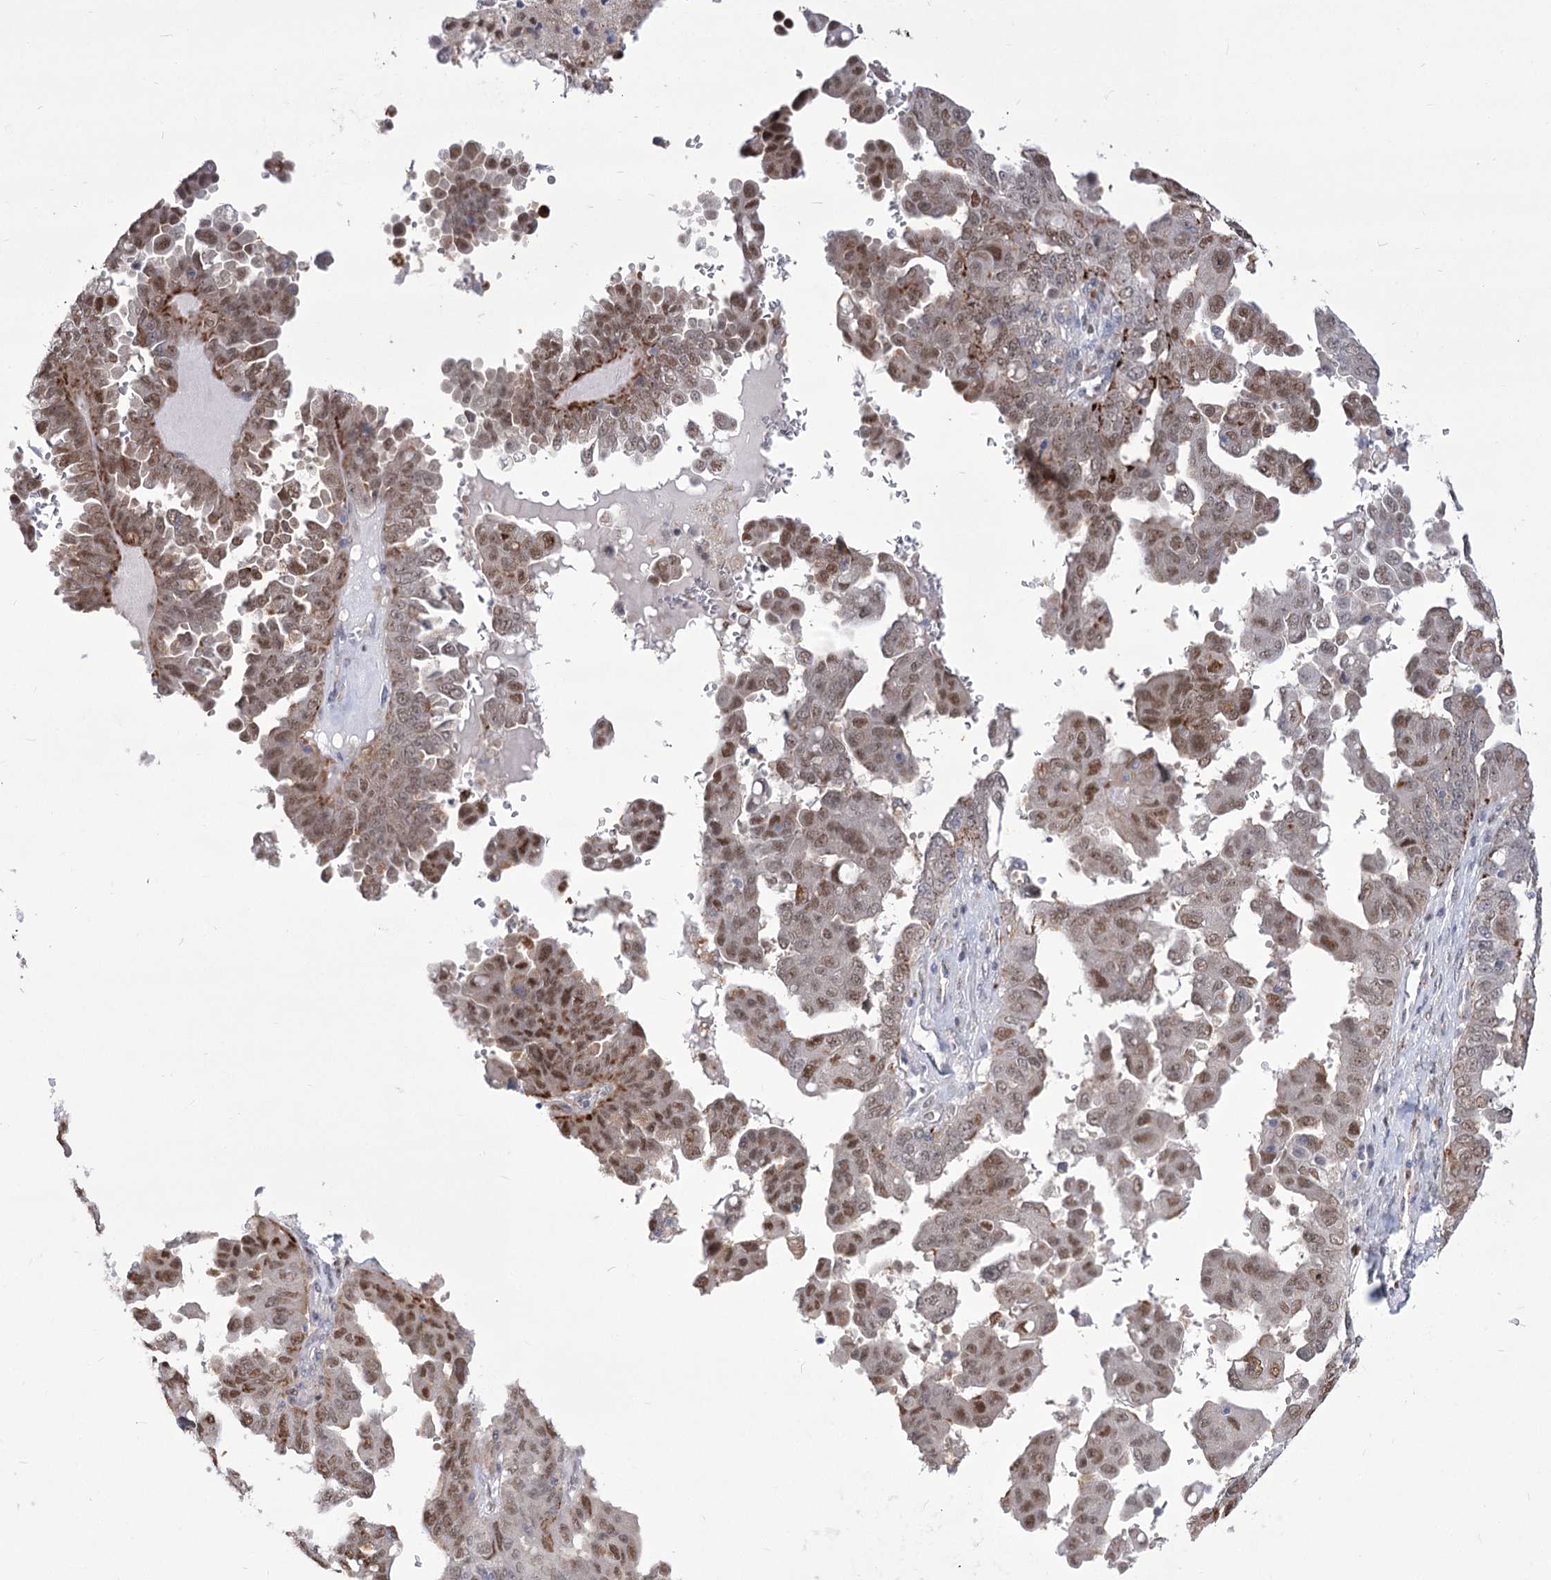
{"staining": {"intensity": "moderate", "quantity": "25%-75%", "location": "nuclear"}, "tissue": "ovarian cancer", "cell_type": "Tumor cells", "image_type": "cancer", "snomed": [{"axis": "morphology", "description": "Carcinoma, endometroid"}, {"axis": "topography", "description": "Ovary"}], "caption": "The histopathology image exhibits immunohistochemical staining of ovarian cancer. There is moderate nuclear staining is present in about 25%-75% of tumor cells. (DAB (3,3'-diaminobenzidine) = brown stain, brightfield microscopy at high magnification).", "gene": "SIAE", "patient": {"sex": "female", "age": 62}}